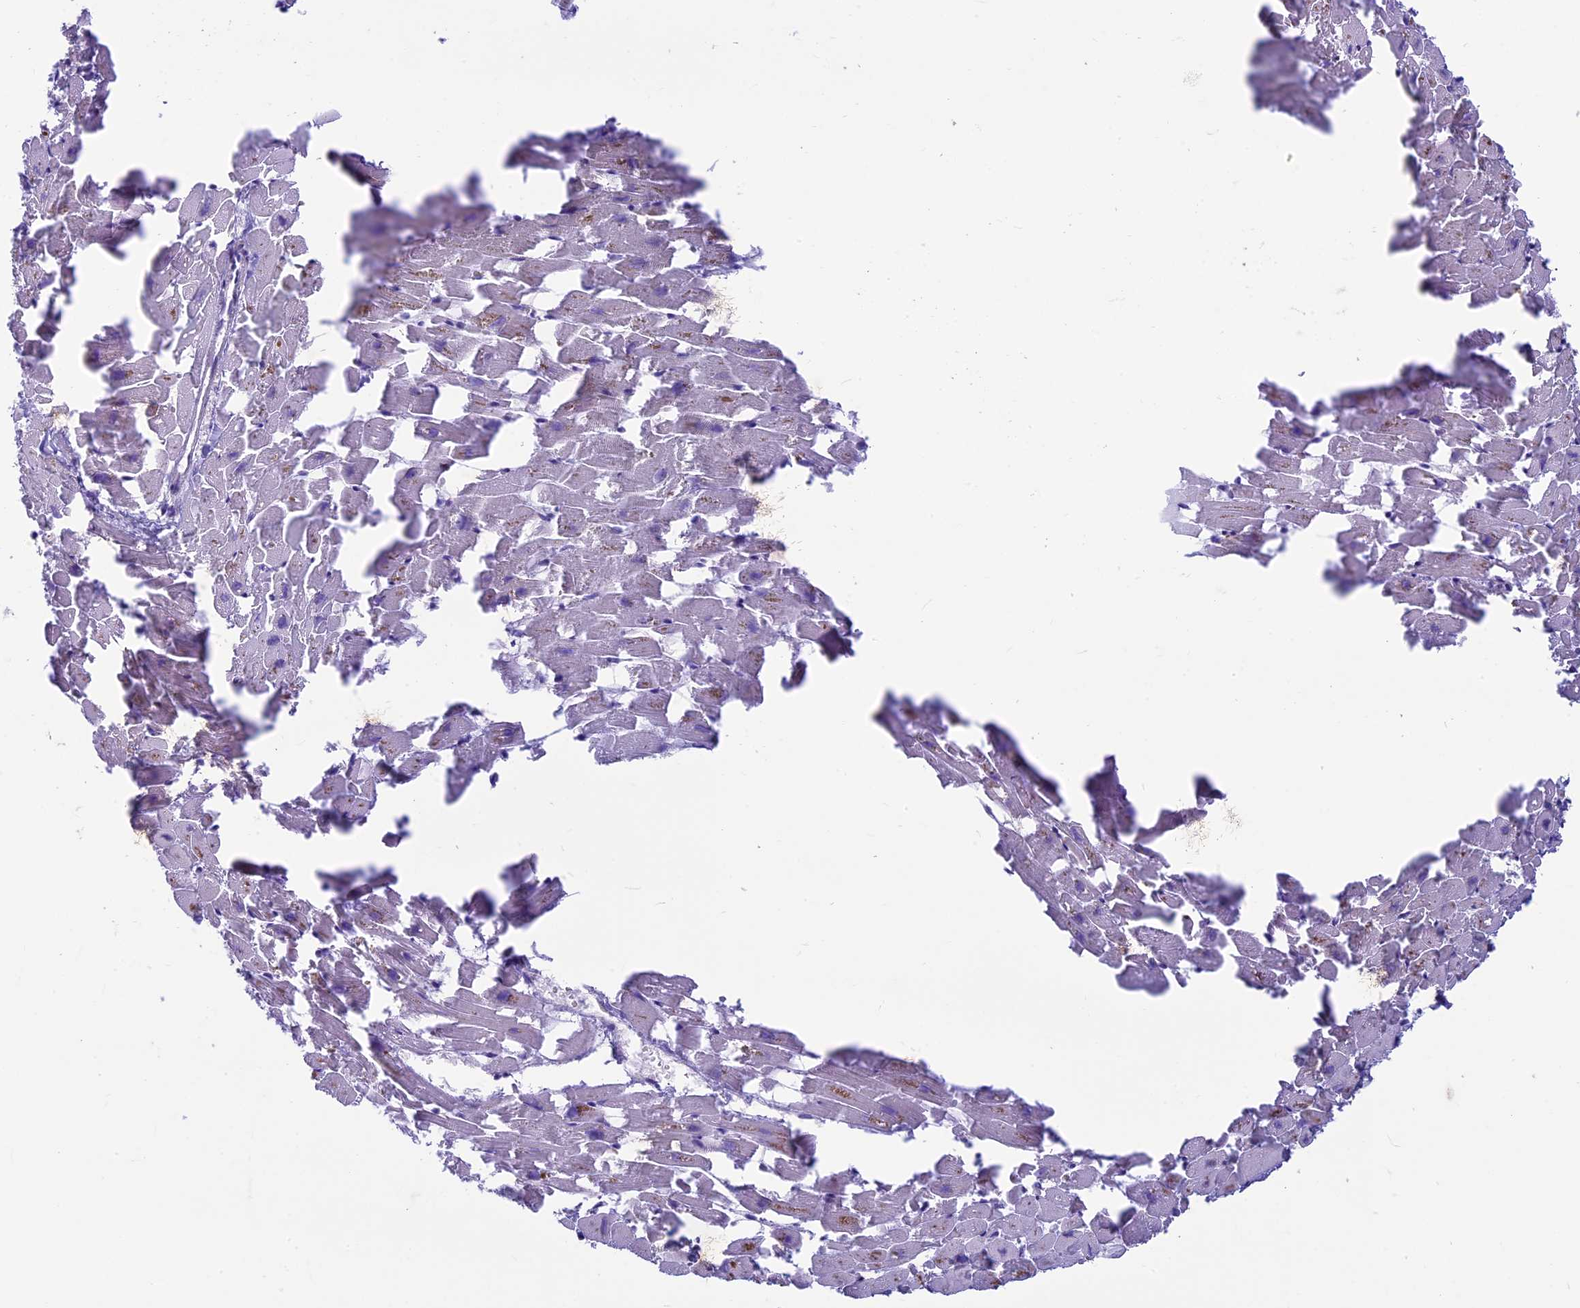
{"staining": {"intensity": "weak", "quantity": "<25%", "location": "cytoplasmic/membranous"}, "tissue": "heart muscle", "cell_type": "Cardiomyocytes", "image_type": "normal", "snomed": [{"axis": "morphology", "description": "Normal tissue, NOS"}, {"axis": "topography", "description": "Heart"}], "caption": "This is an IHC image of normal heart muscle. There is no staining in cardiomyocytes.", "gene": "CDAN1", "patient": {"sex": "female", "age": 64}}